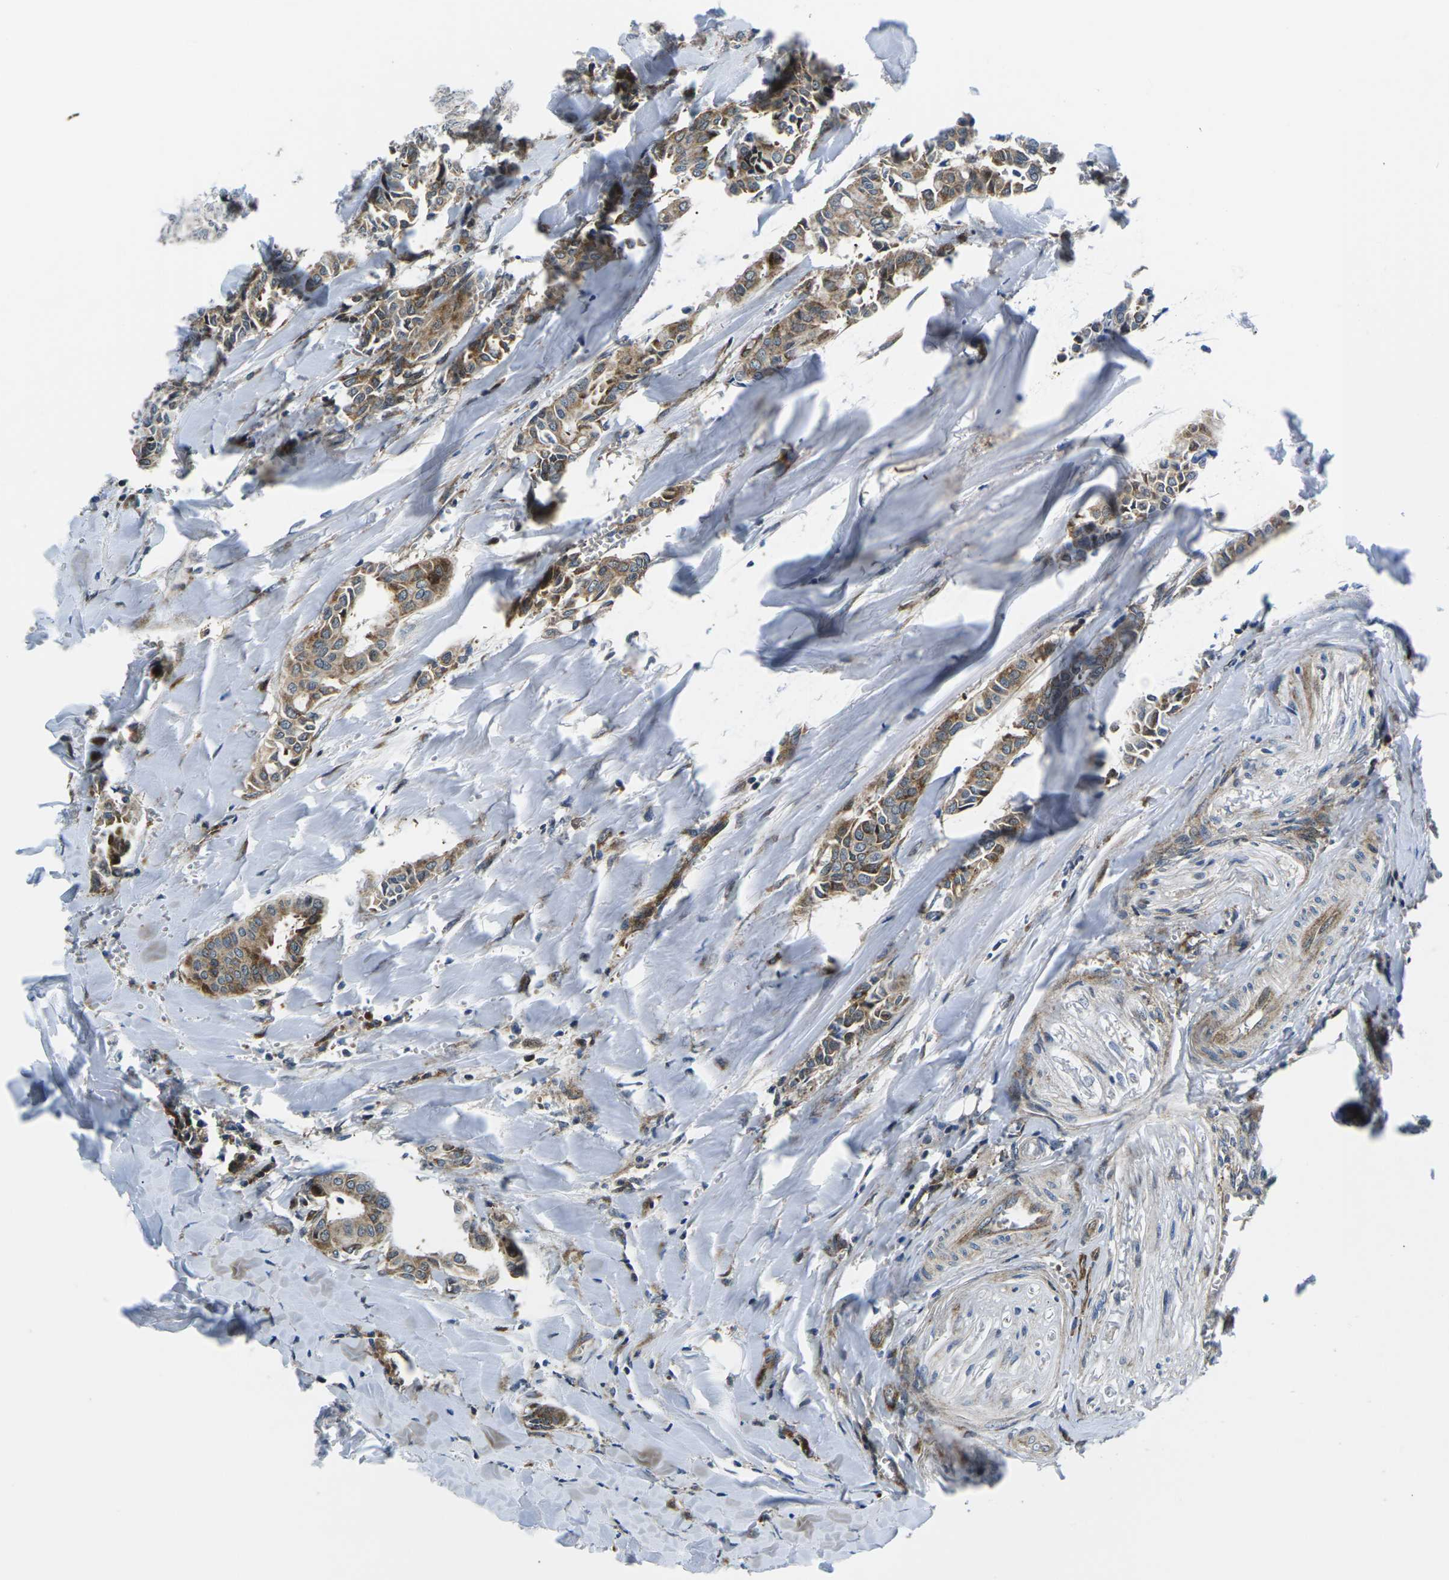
{"staining": {"intensity": "moderate", "quantity": ">75%", "location": "cytoplasmic/membranous"}, "tissue": "head and neck cancer", "cell_type": "Tumor cells", "image_type": "cancer", "snomed": [{"axis": "morphology", "description": "Adenocarcinoma, NOS"}, {"axis": "topography", "description": "Salivary gland"}, {"axis": "topography", "description": "Head-Neck"}], "caption": "Protein staining exhibits moderate cytoplasmic/membranous expression in about >75% of tumor cells in adenocarcinoma (head and neck).", "gene": "EIF4E", "patient": {"sex": "female", "age": 59}}